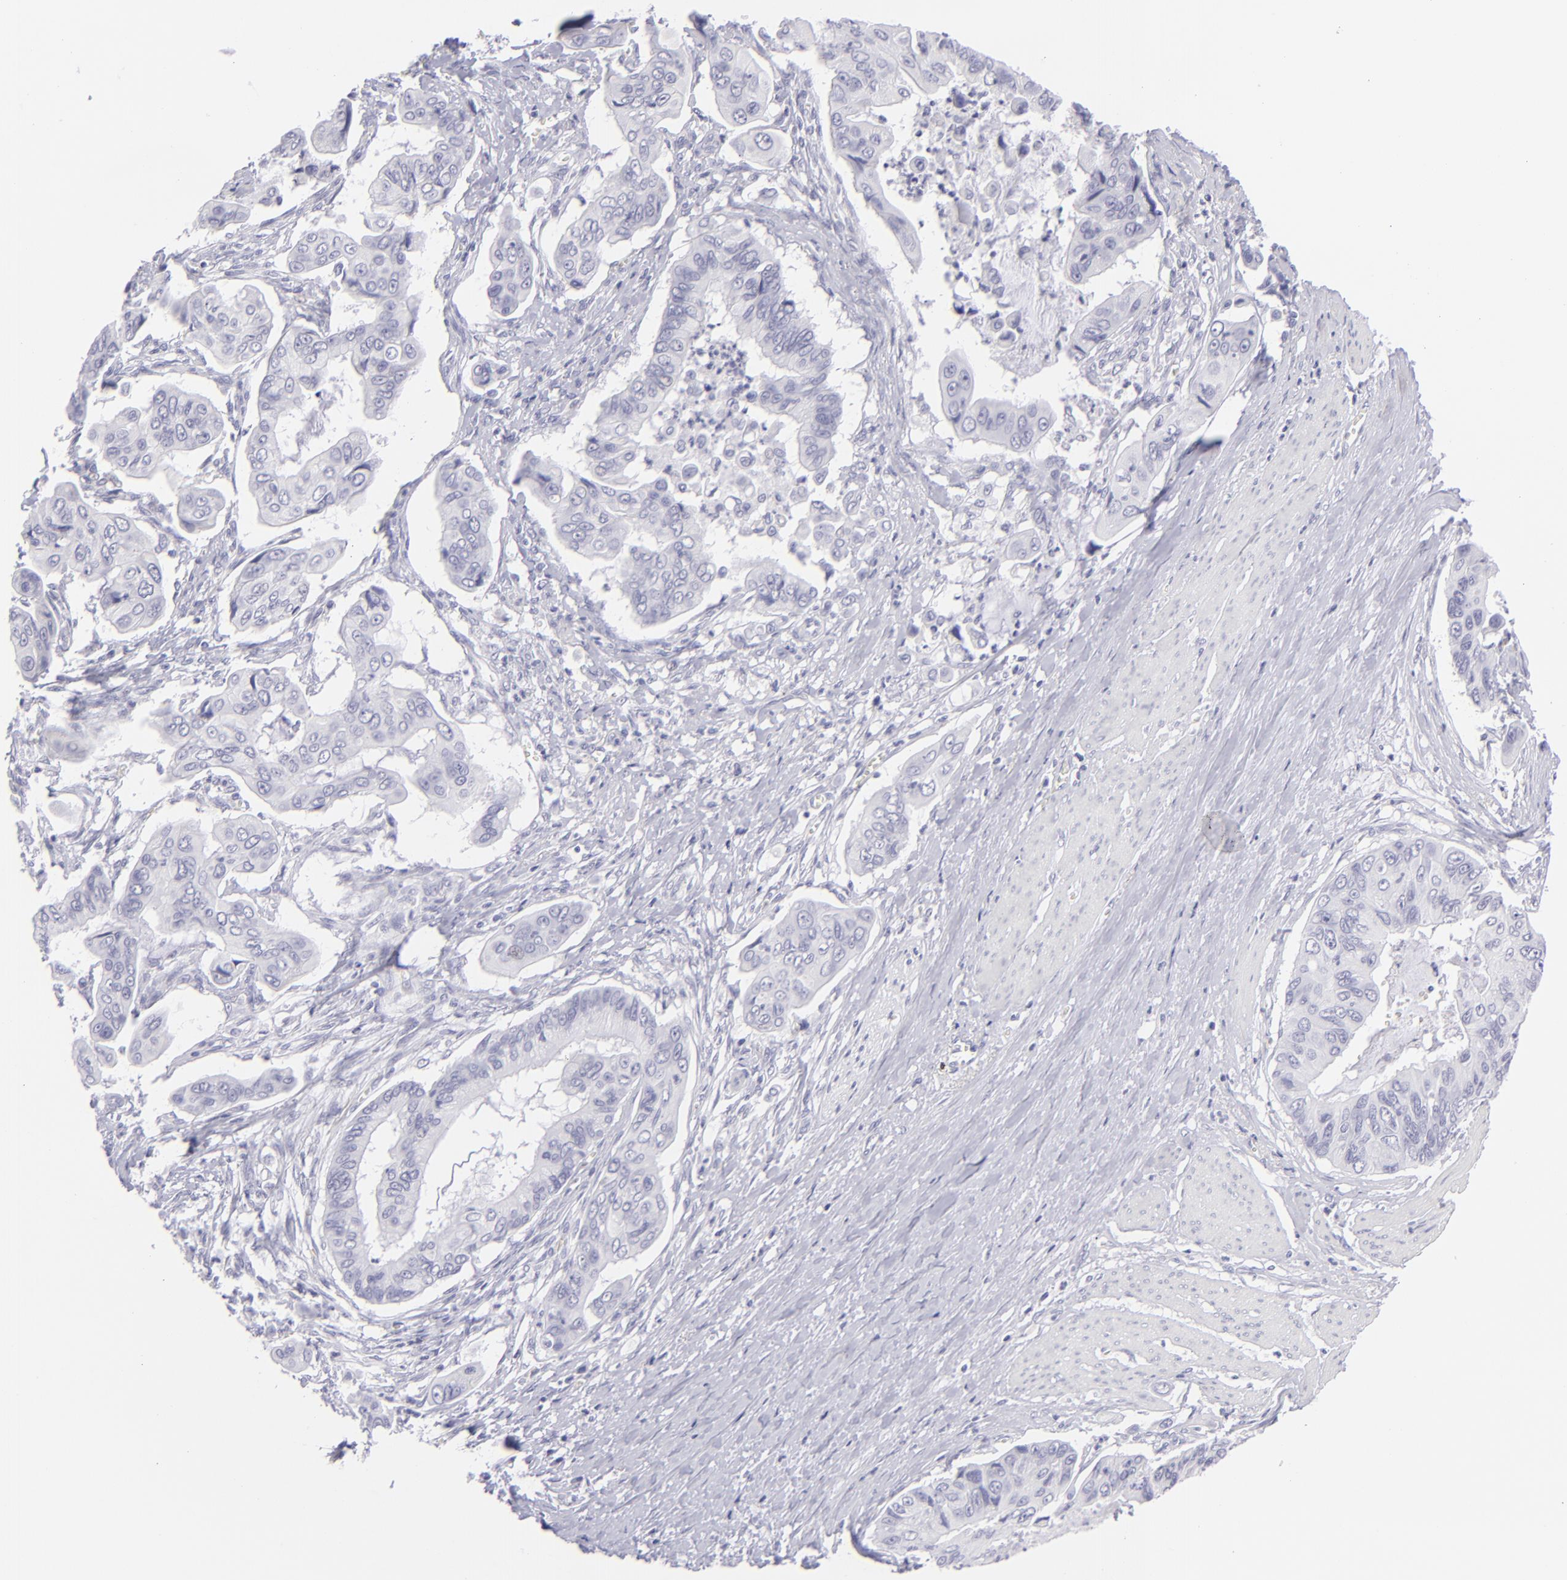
{"staining": {"intensity": "negative", "quantity": "none", "location": "none"}, "tissue": "stomach cancer", "cell_type": "Tumor cells", "image_type": "cancer", "snomed": [{"axis": "morphology", "description": "Adenocarcinoma, NOS"}, {"axis": "topography", "description": "Stomach, upper"}], "caption": "This is a image of immunohistochemistry staining of stomach adenocarcinoma, which shows no staining in tumor cells.", "gene": "FCER2", "patient": {"sex": "male", "age": 80}}